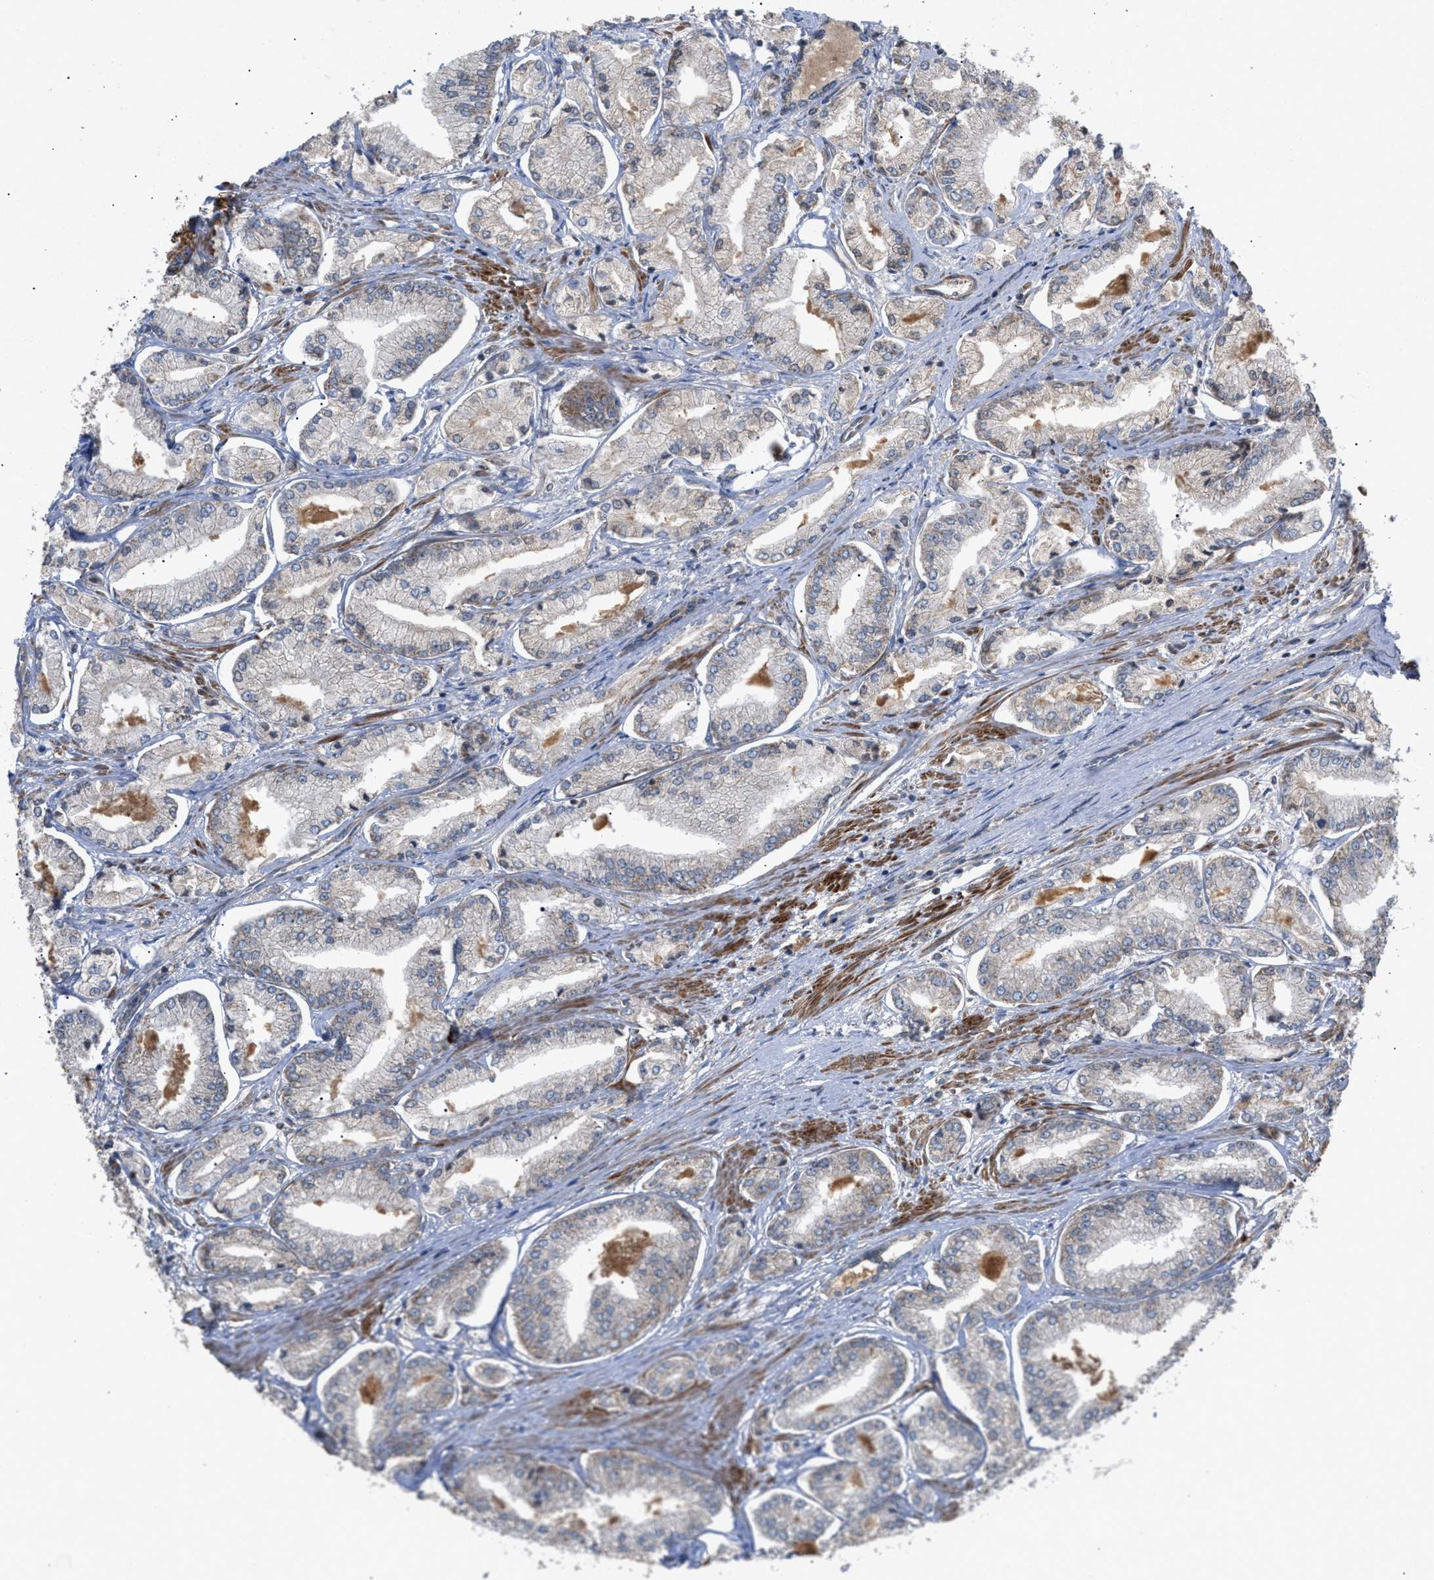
{"staining": {"intensity": "weak", "quantity": "<25%", "location": "cytoplasmic/membranous"}, "tissue": "prostate cancer", "cell_type": "Tumor cells", "image_type": "cancer", "snomed": [{"axis": "morphology", "description": "Adenocarcinoma, Low grade"}, {"axis": "topography", "description": "Prostate"}], "caption": "There is no significant expression in tumor cells of prostate low-grade adenocarcinoma.", "gene": "TACO1", "patient": {"sex": "male", "age": 52}}